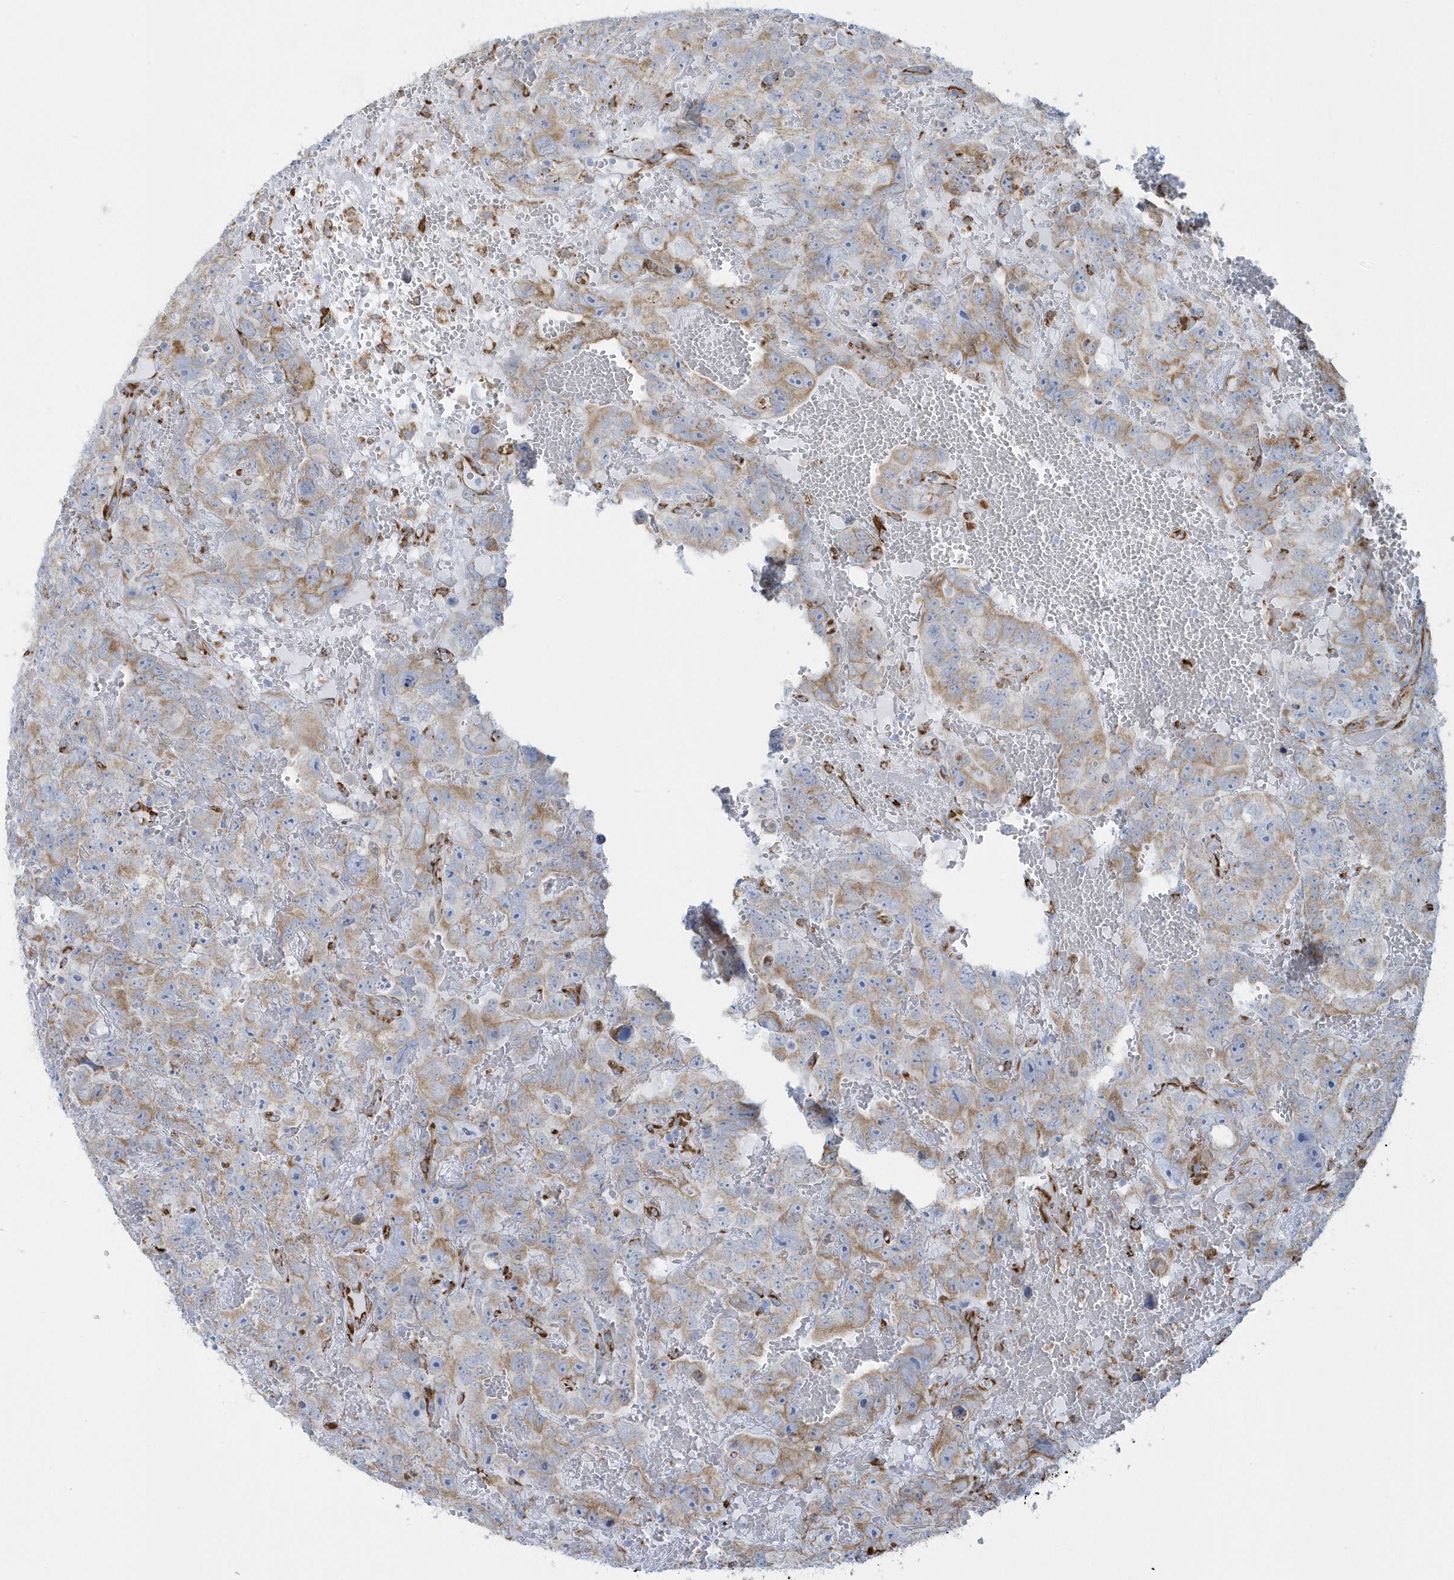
{"staining": {"intensity": "moderate", "quantity": "25%-75%", "location": "cytoplasmic/membranous"}, "tissue": "testis cancer", "cell_type": "Tumor cells", "image_type": "cancer", "snomed": [{"axis": "morphology", "description": "Carcinoma, Embryonal, NOS"}, {"axis": "topography", "description": "Testis"}], "caption": "A medium amount of moderate cytoplasmic/membranous staining is seen in about 25%-75% of tumor cells in testis embryonal carcinoma tissue. (Stains: DAB in brown, nuclei in blue, Microscopy: brightfield microscopy at high magnification).", "gene": "DCAF1", "patient": {"sex": "male", "age": 45}}